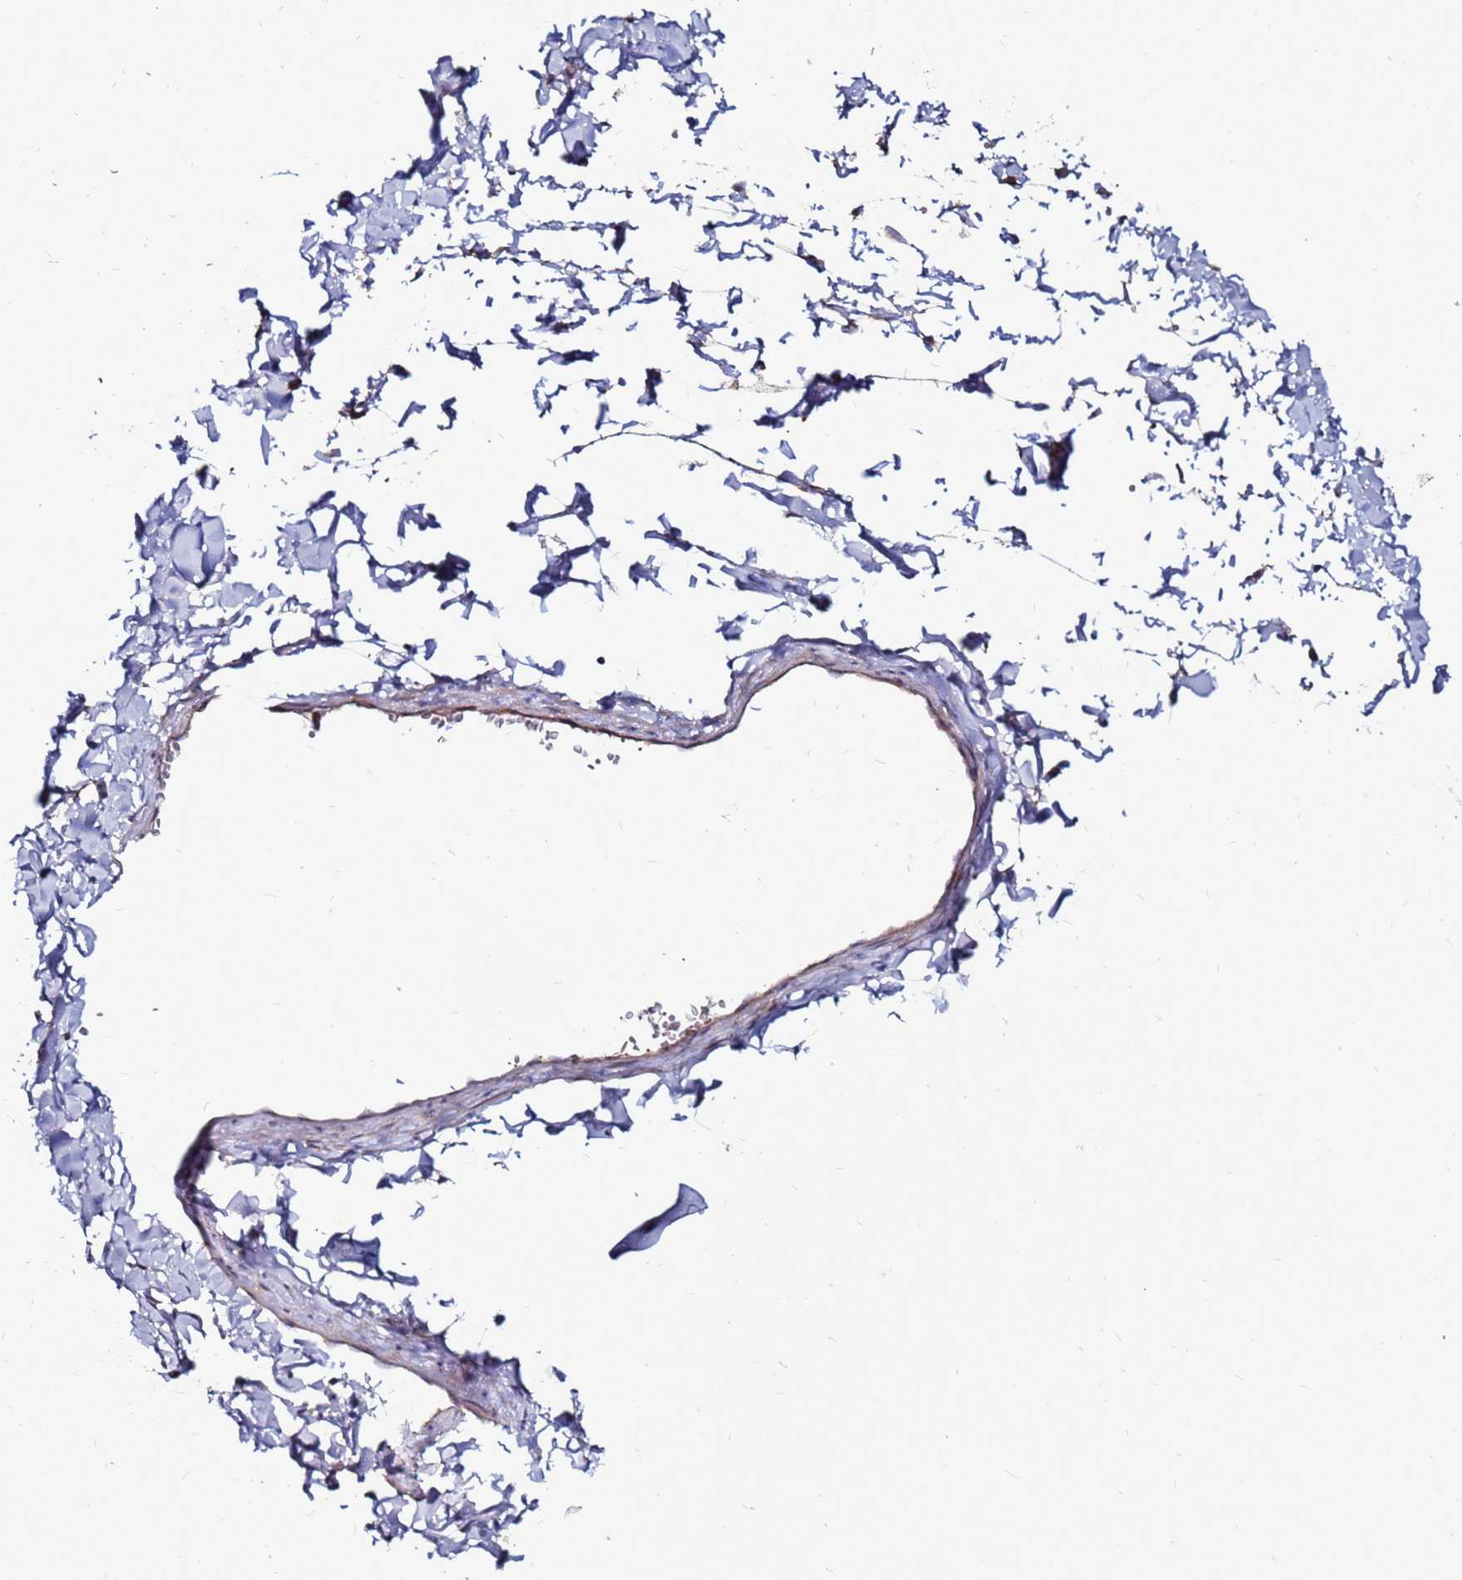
{"staining": {"intensity": "negative", "quantity": "none", "location": "none"}, "tissue": "adipose tissue", "cell_type": "Adipocytes", "image_type": "normal", "snomed": [{"axis": "morphology", "description": "Normal tissue, NOS"}, {"axis": "topography", "description": "Gallbladder"}, {"axis": "topography", "description": "Peripheral nerve tissue"}], "caption": "Immunohistochemical staining of benign adipose tissue shows no significant positivity in adipocytes.", "gene": "GPN3", "patient": {"sex": "male", "age": 38}}